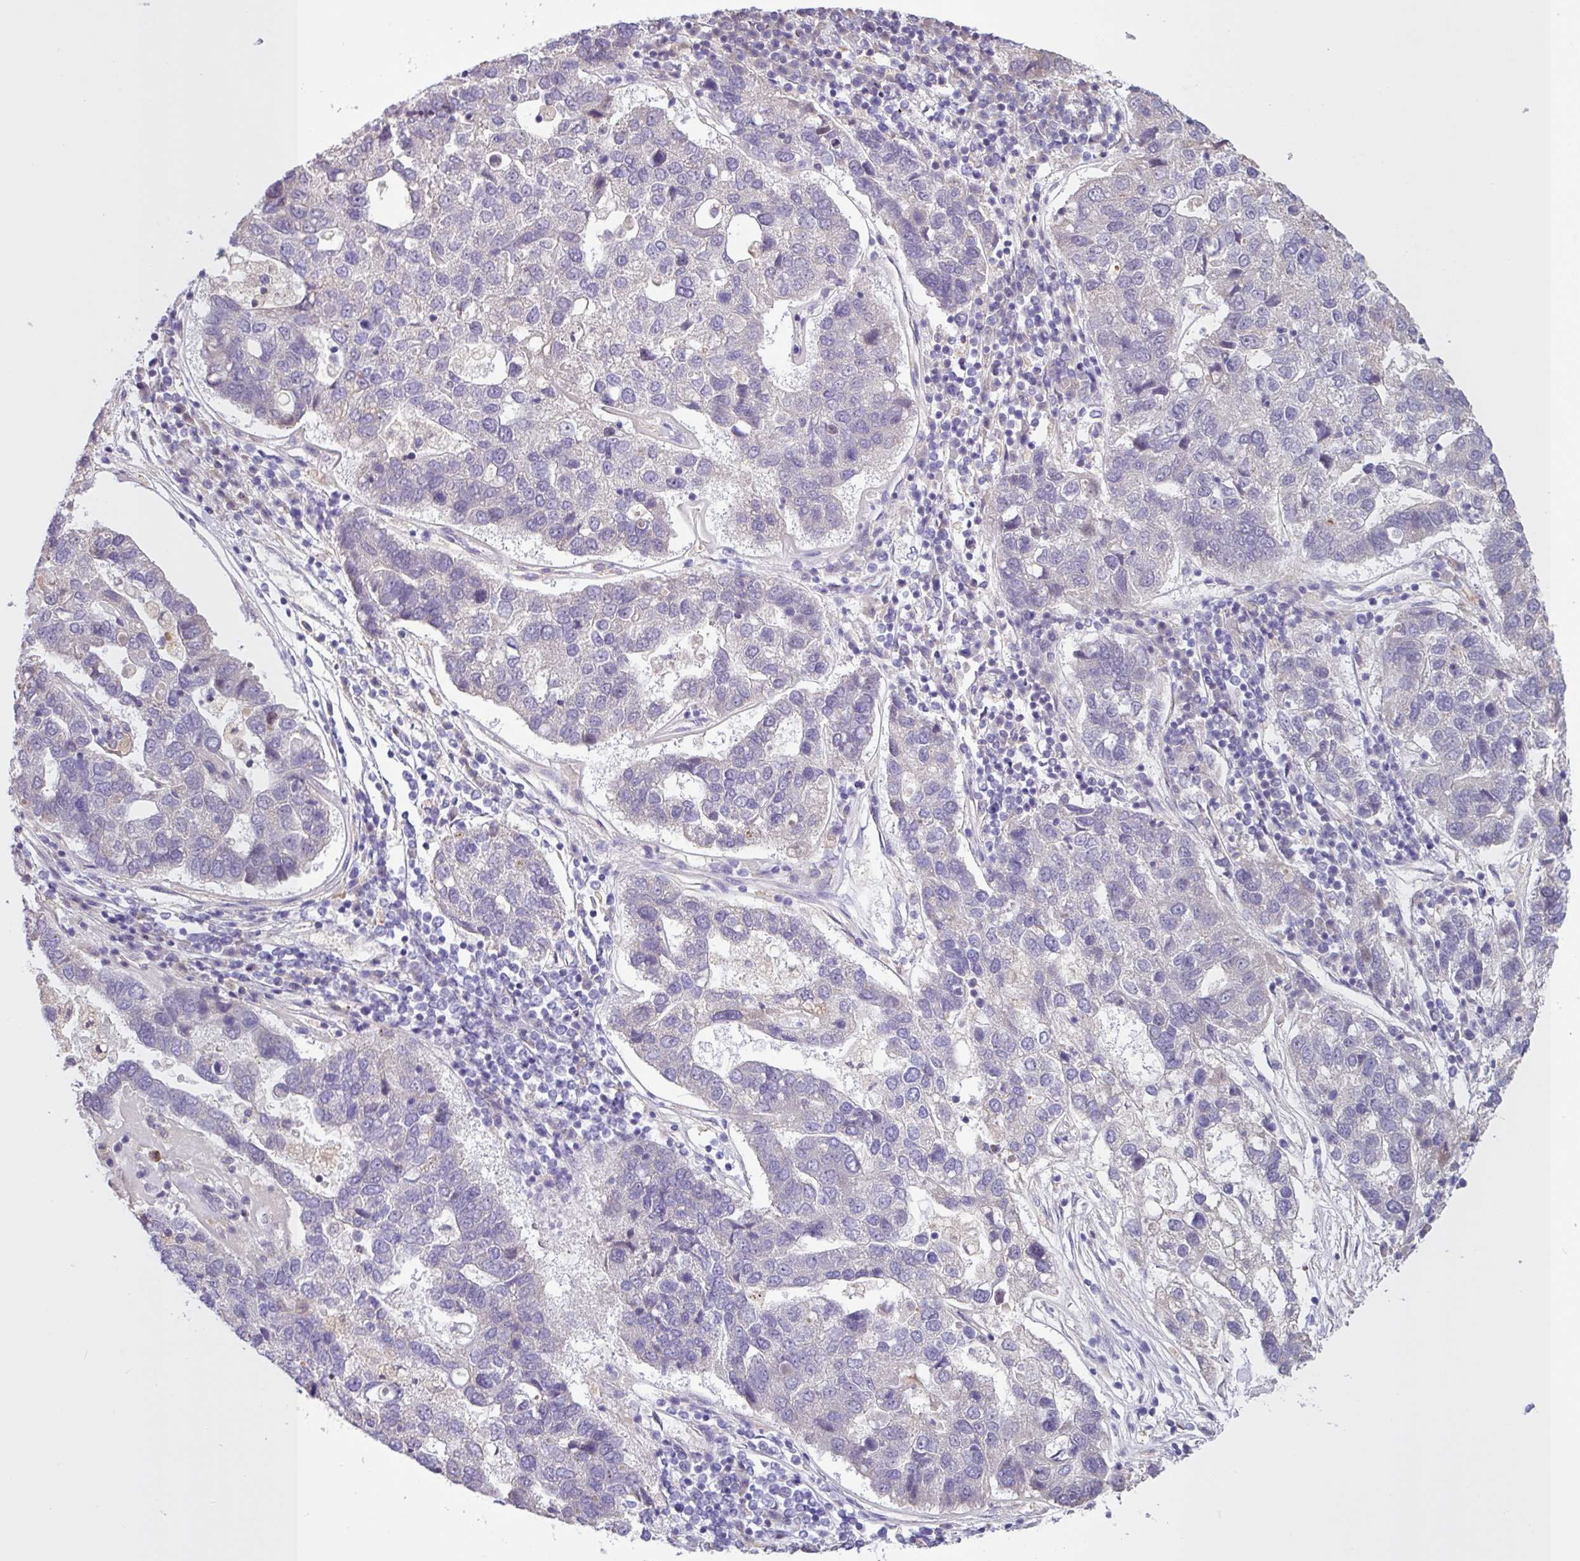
{"staining": {"intensity": "negative", "quantity": "none", "location": "none"}, "tissue": "pancreatic cancer", "cell_type": "Tumor cells", "image_type": "cancer", "snomed": [{"axis": "morphology", "description": "Adenocarcinoma, NOS"}, {"axis": "topography", "description": "Pancreas"}], "caption": "Immunohistochemical staining of adenocarcinoma (pancreatic) shows no significant expression in tumor cells.", "gene": "SFTPB", "patient": {"sex": "female", "age": 61}}